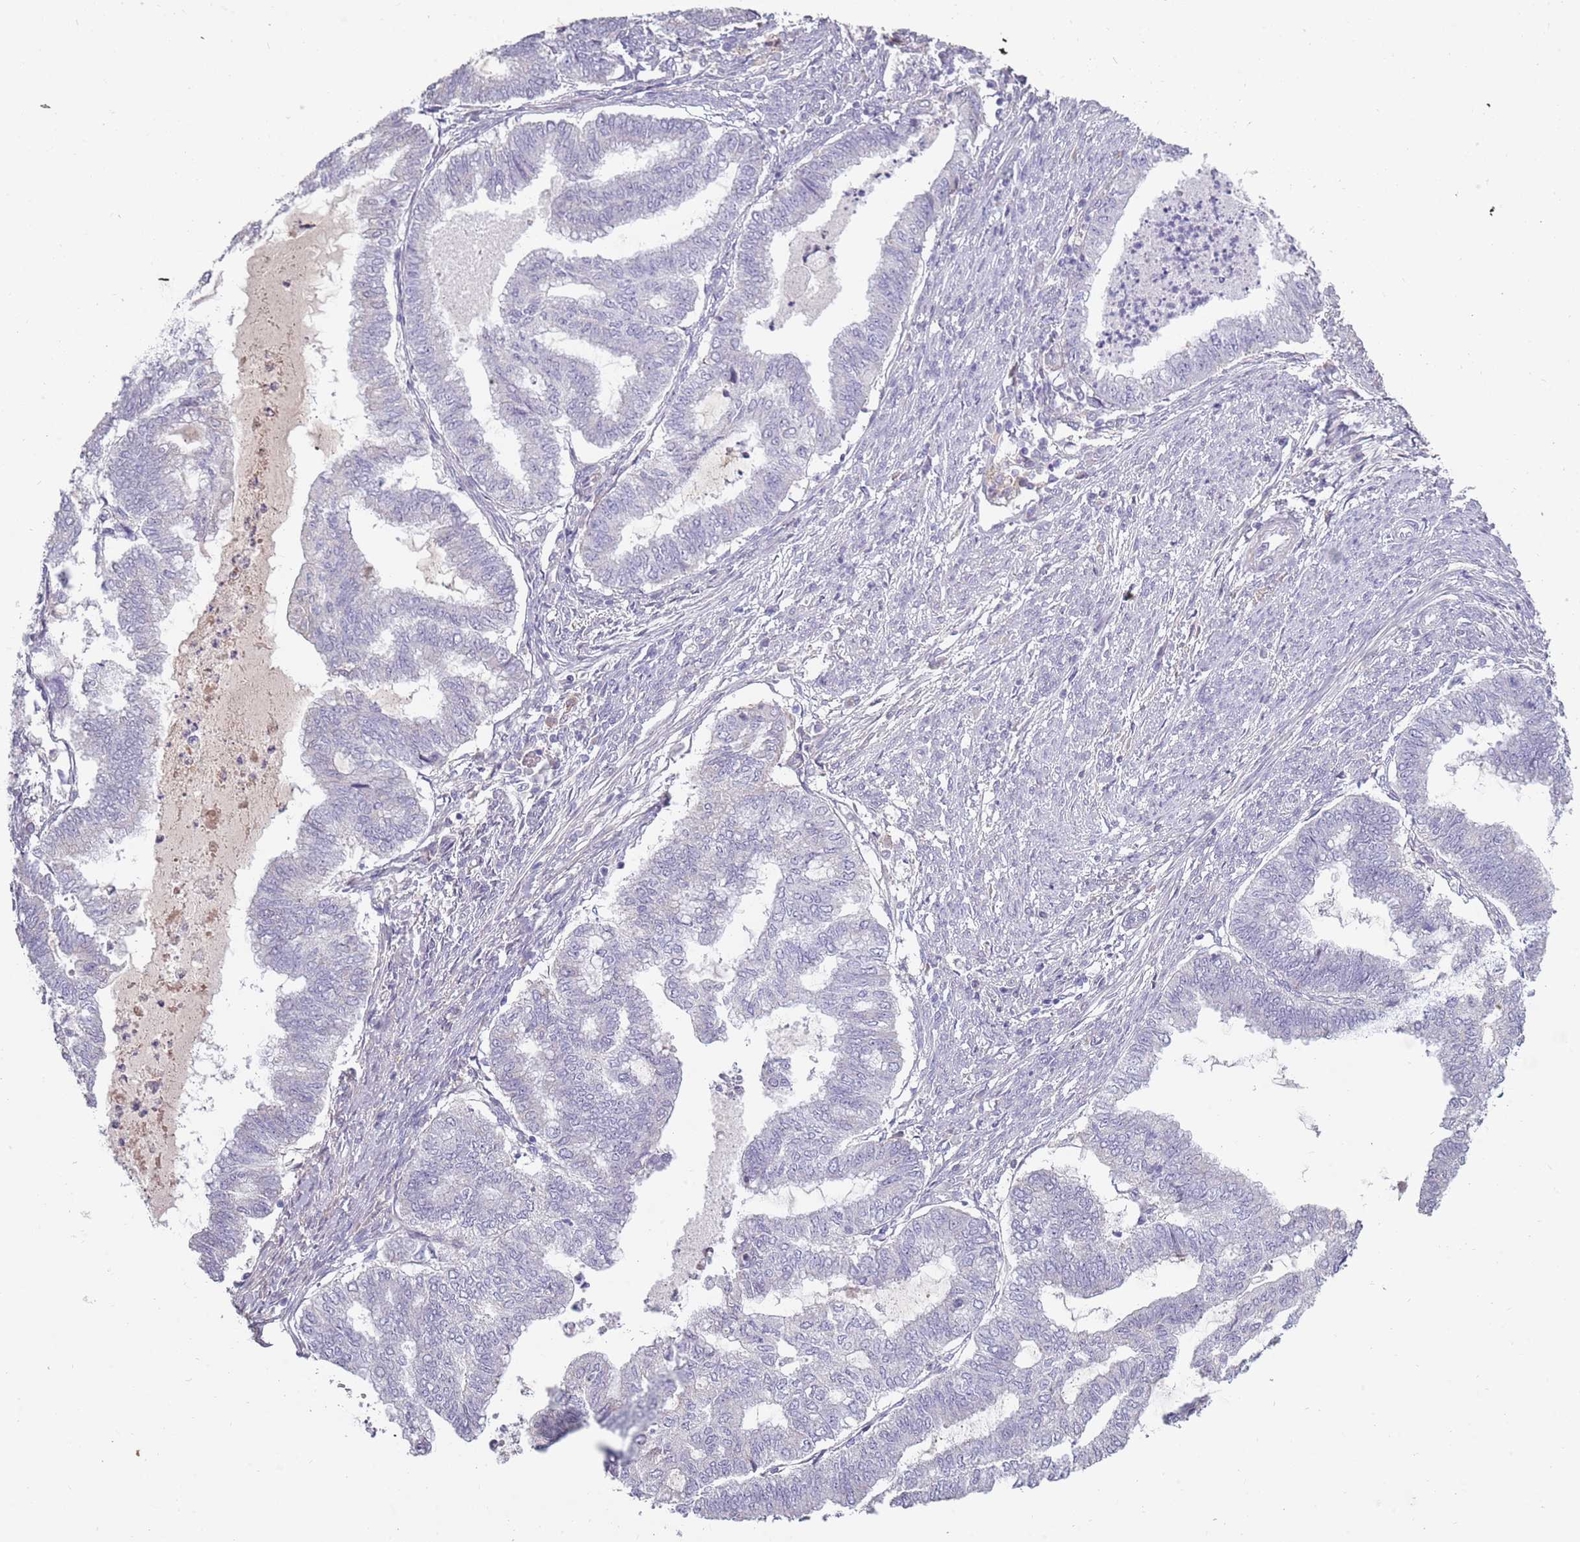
{"staining": {"intensity": "negative", "quantity": "none", "location": "none"}, "tissue": "endometrial cancer", "cell_type": "Tumor cells", "image_type": "cancer", "snomed": [{"axis": "morphology", "description": "Adenocarcinoma, NOS"}, {"axis": "topography", "description": "Endometrium"}], "caption": "IHC histopathology image of neoplastic tissue: human endometrial adenocarcinoma stained with DAB demonstrates no significant protein positivity in tumor cells.", "gene": "TNFRSF6B", "patient": {"sex": "female", "age": 79}}